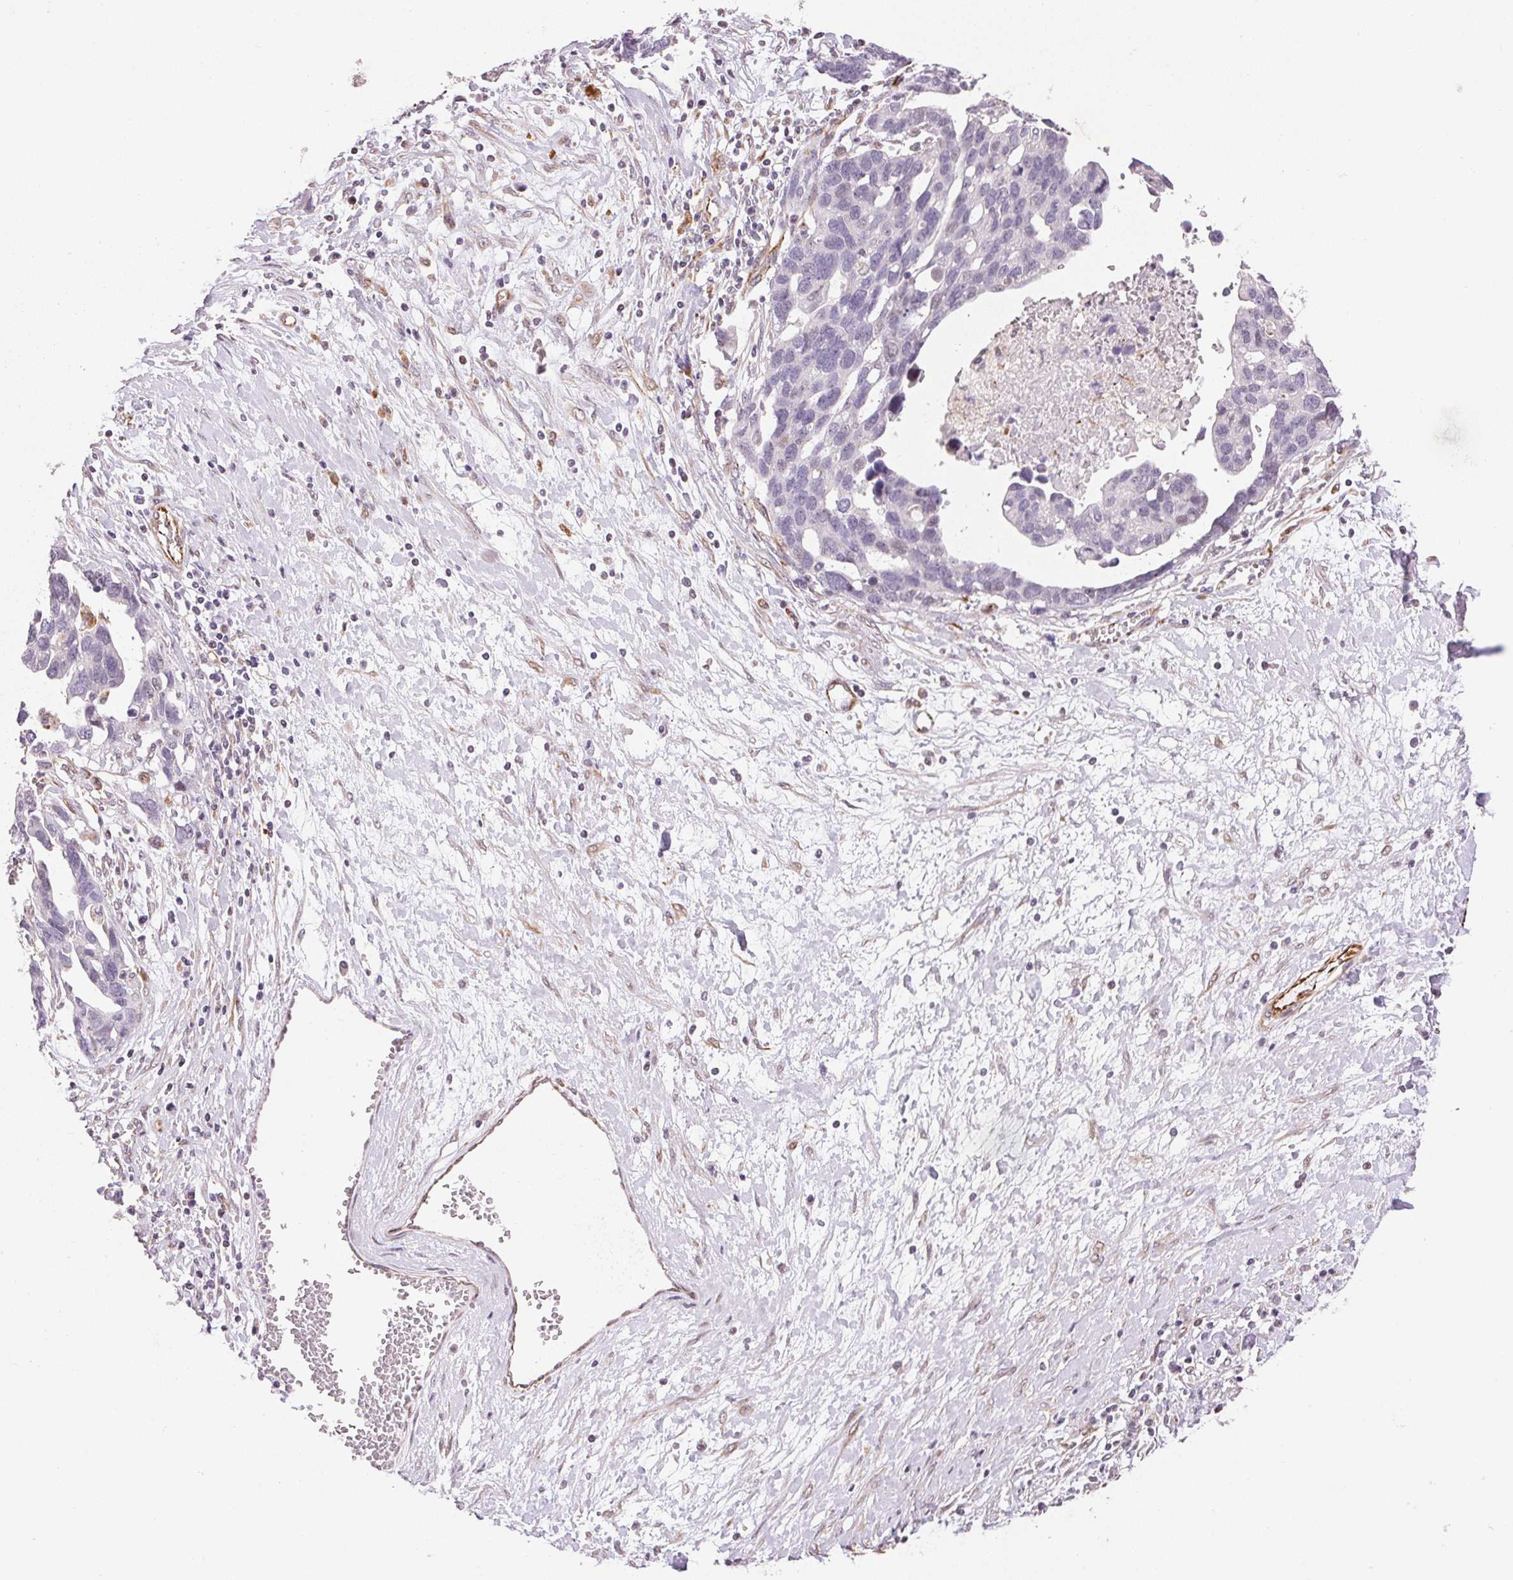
{"staining": {"intensity": "negative", "quantity": "none", "location": "none"}, "tissue": "ovarian cancer", "cell_type": "Tumor cells", "image_type": "cancer", "snomed": [{"axis": "morphology", "description": "Cystadenocarcinoma, serous, NOS"}, {"axis": "topography", "description": "Ovary"}], "caption": "Tumor cells show no significant protein staining in ovarian cancer (serous cystadenocarcinoma).", "gene": "GYG2", "patient": {"sex": "female", "age": 54}}